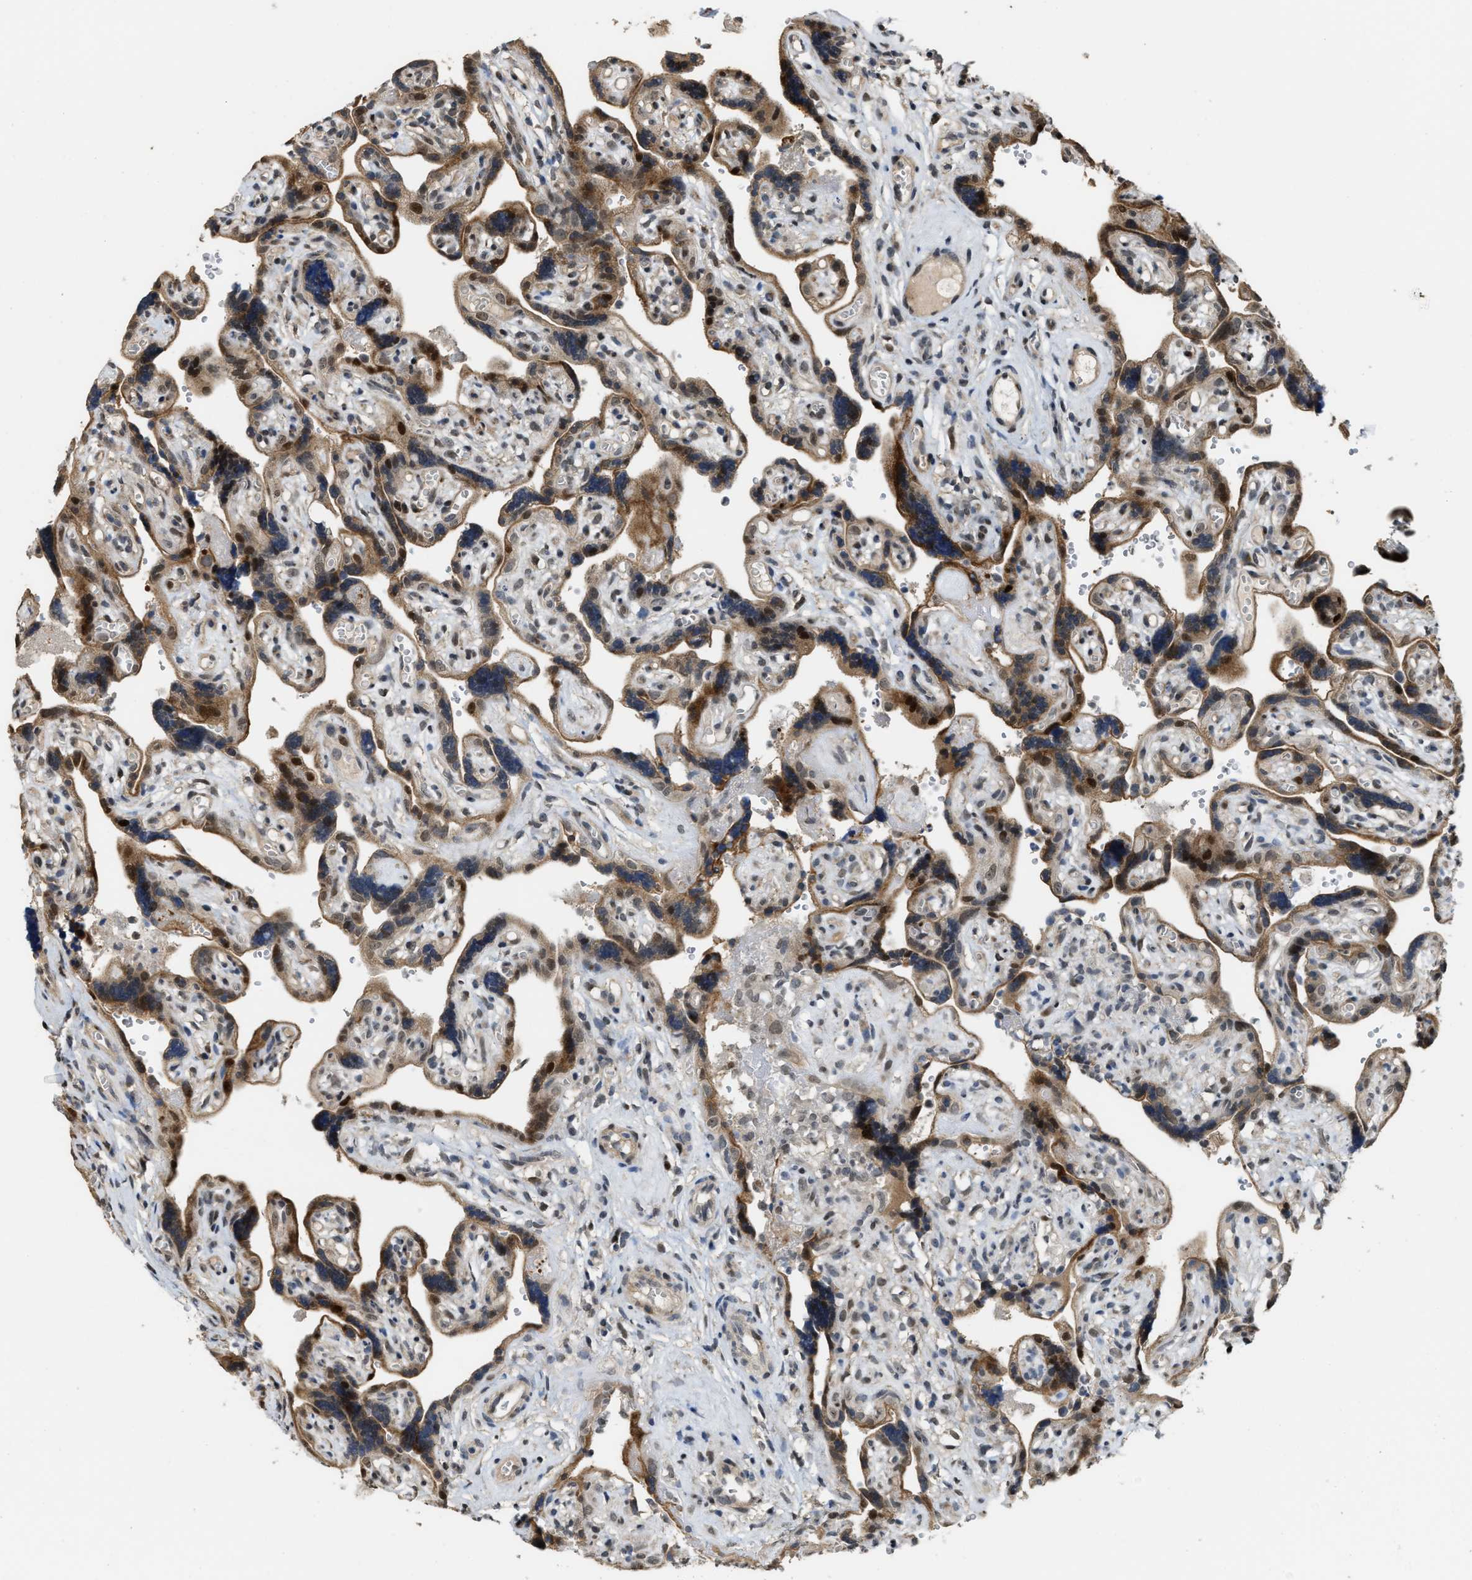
{"staining": {"intensity": "moderate", "quantity": ">75%", "location": "cytoplasmic/membranous,nuclear"}, "tissue": "placenta", "cell_type": "Decidual cells", "image_type": "normal", "snomed": [{"axis": "morphology", "description": "Normal tissue, NOS"}, {"axis": "topography", "description": "Placenta"}], "caption": "Immunohistochemical staining of benign placenta reveals moderate cytoplasmic/membranous,nuclear protein positivity in approximately >75% of decidual cells.", "gene": "SERTAD2", "patient": {"sex": "female", "age": 30}}